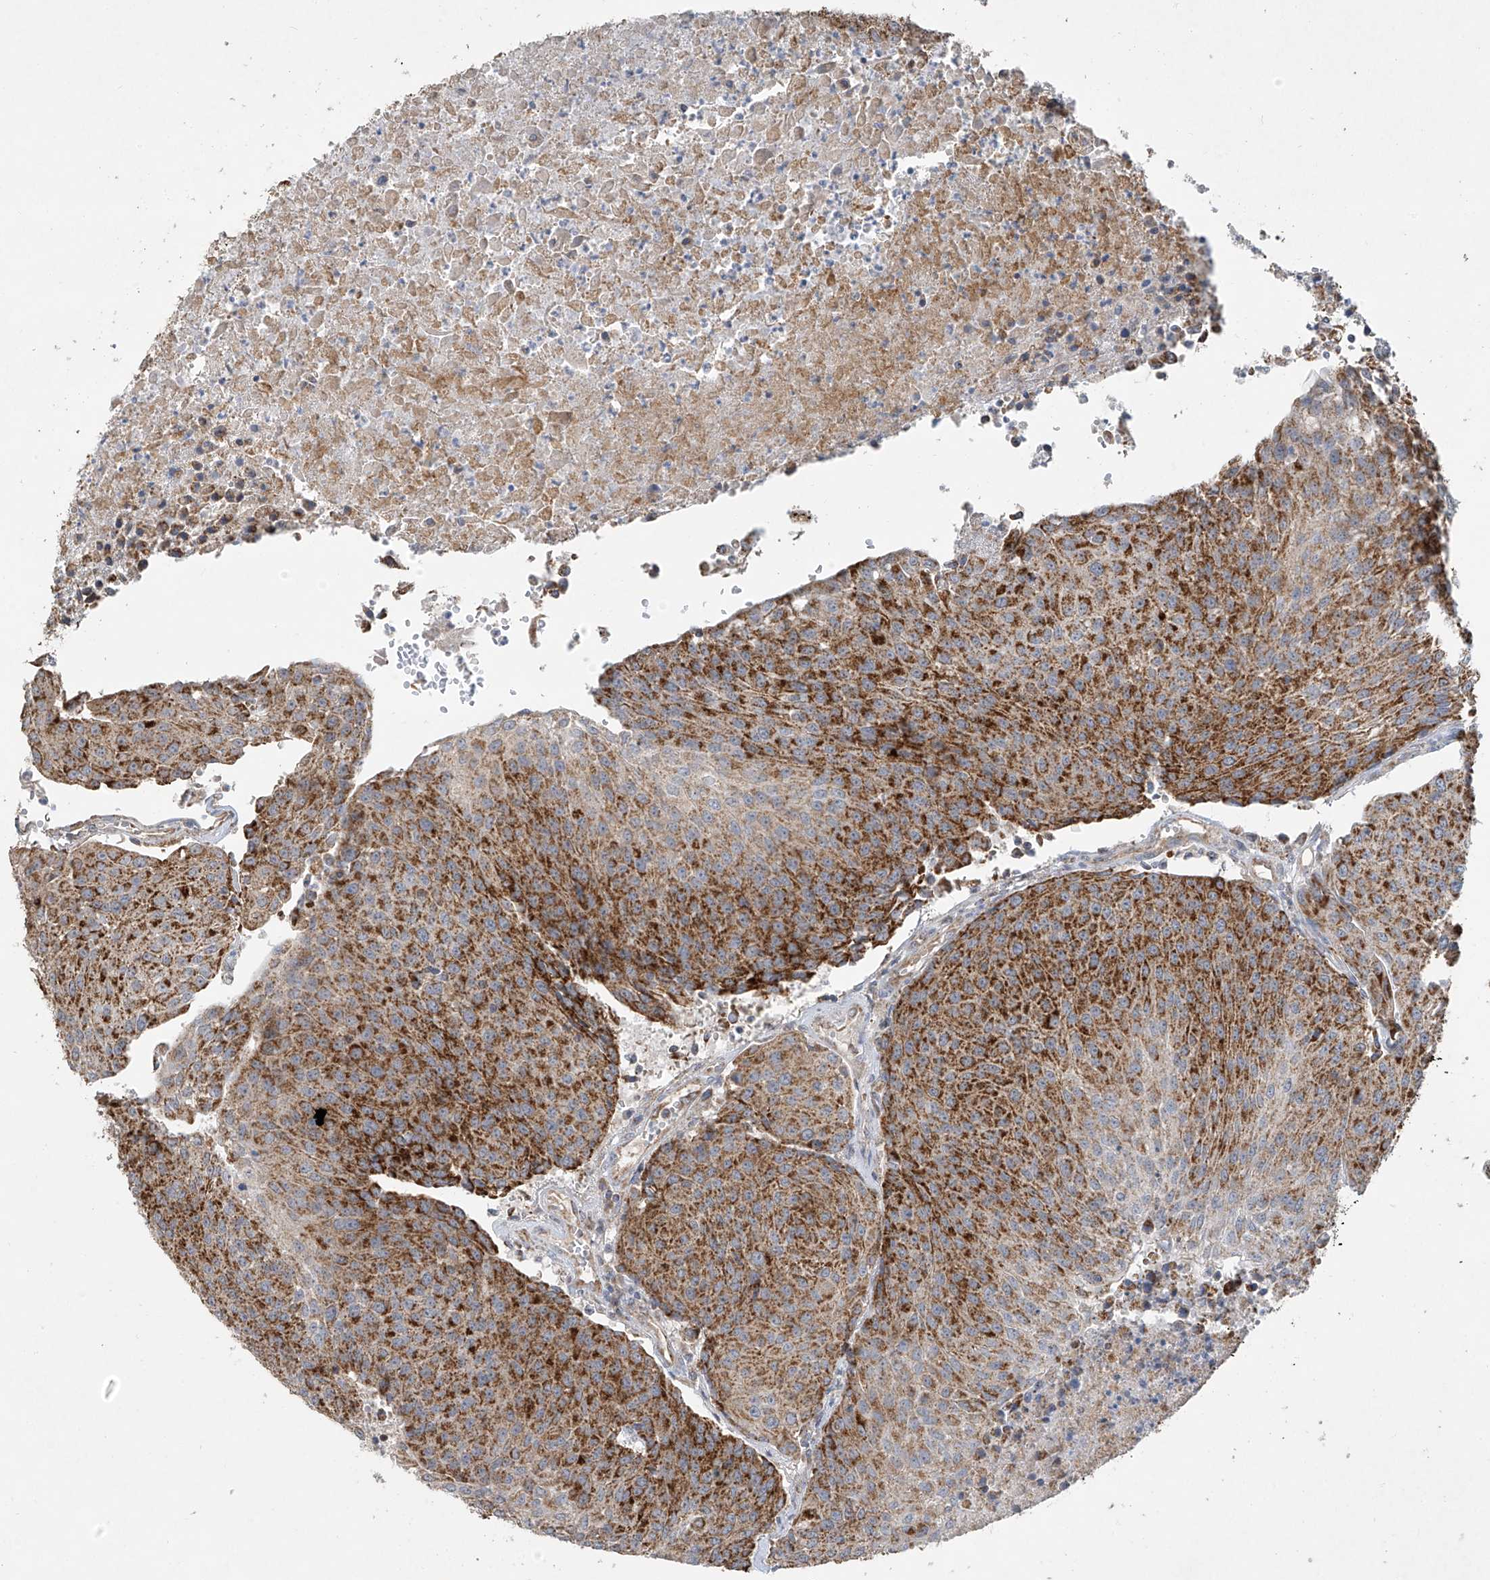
{"staining": {"intensity": "moderate", "quantity": ">75%", "location": "cytoplasmic/membranous"}, "tissue": "urothelial cancer", "cell_type": "Tumor cells", "image_type": "cancer", "snomed": [{"axis": "morphology", "description": "Urothelial carcinoma, High grade"}, {"axis": "topography", "description": "Urinary bladder"}], "caption": "The image reveals a brown stain indicating the presence of a protein in the cytoplasmic/membranous of tumor cells in urothelial cancer.", "gene": "UQCC1", "patient": {"sex": "female", "age": 85}}